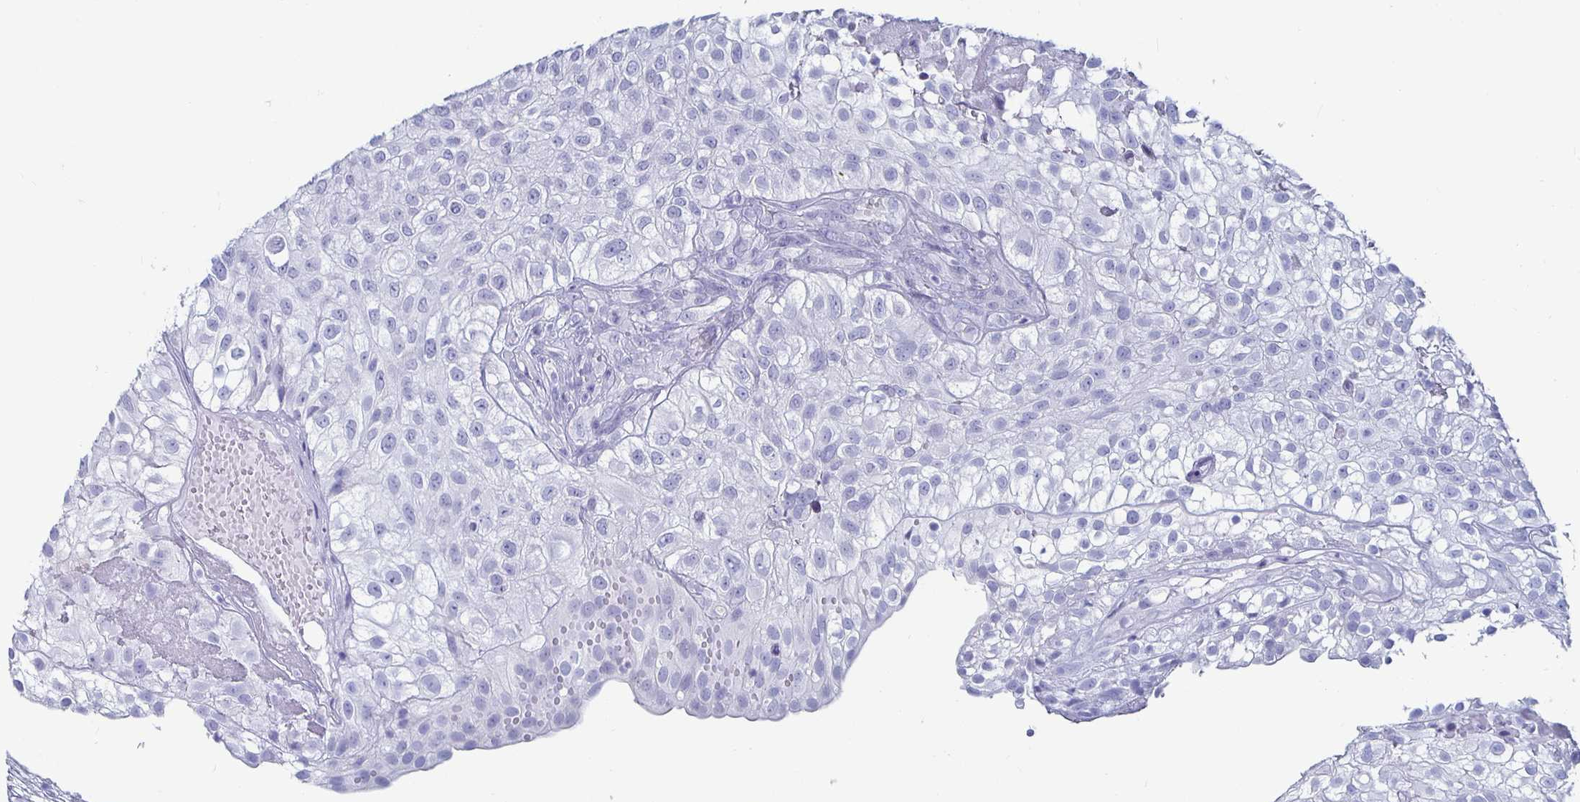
{"staining": {"intensity": "negative", "quantity": "none", "location": "none"}, "tissue": "urothelial cancer", "cell_type": "Tumor cells", "image_type": "cancer", "snomed": [{"axis": "morphology", "description": "Urothelial carcinoma, High grade"}, {"axis": "topography", "description": "Urinary bladder"}], "caption": "Tumor cells are negative for brown protein staining in high-grade urothelial carcinoma.", "gene": "CA9", "patient": {"sex": "male", "age": 56}}